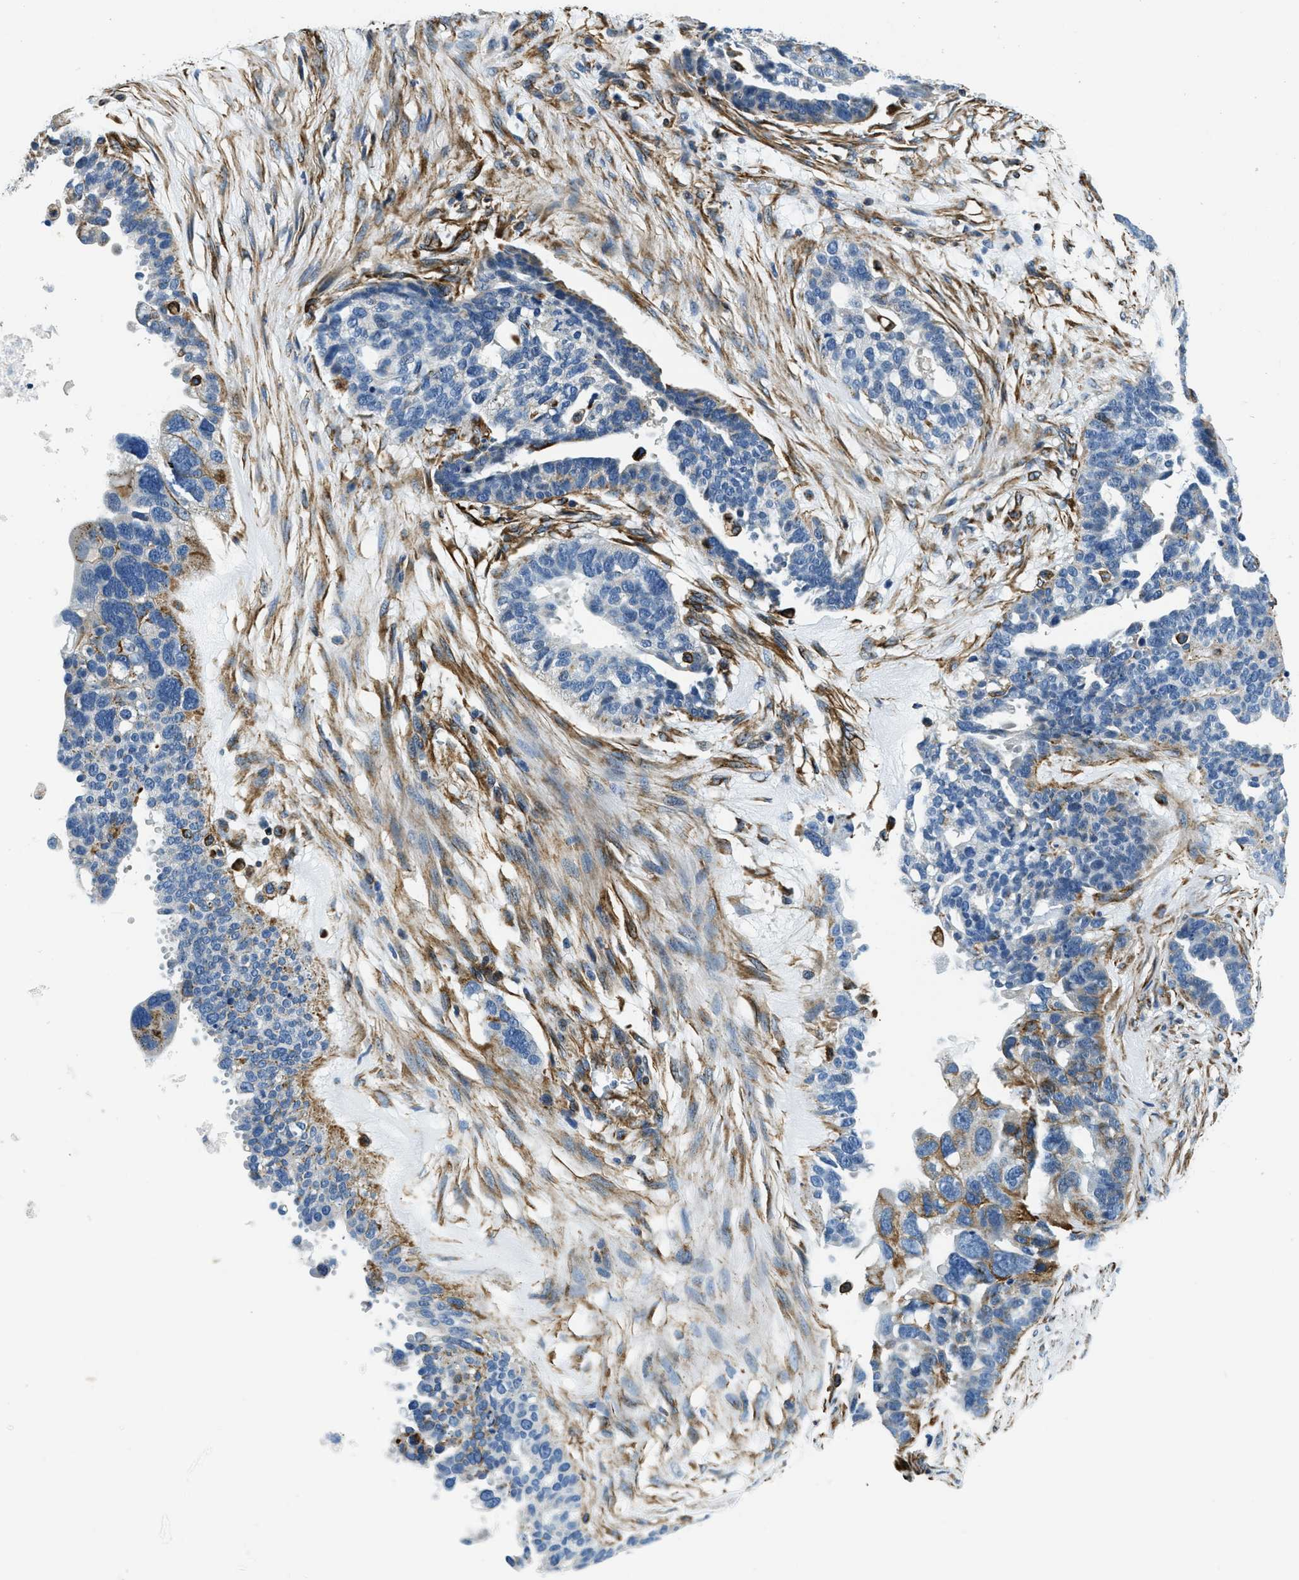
{"staining": {"intensity": "negative", "quantity": "none", "location": "none"}, "tissue": "ovarian cancer", "cell_type": "Tumor cells", "image_type": "cancer", "snomed": [{"axis": "morphology", "description": "Cystadenocarcinoma, serous, NOS"}, {"axis": "topography", "description": "Ovary"}], "caption": "A photomicrograph of human serous cystadenocarcinoma (ovarian) is negative for staining in tumor cells.", "gene": "GNS", "patient": {"sex": "female", "age": 59}}